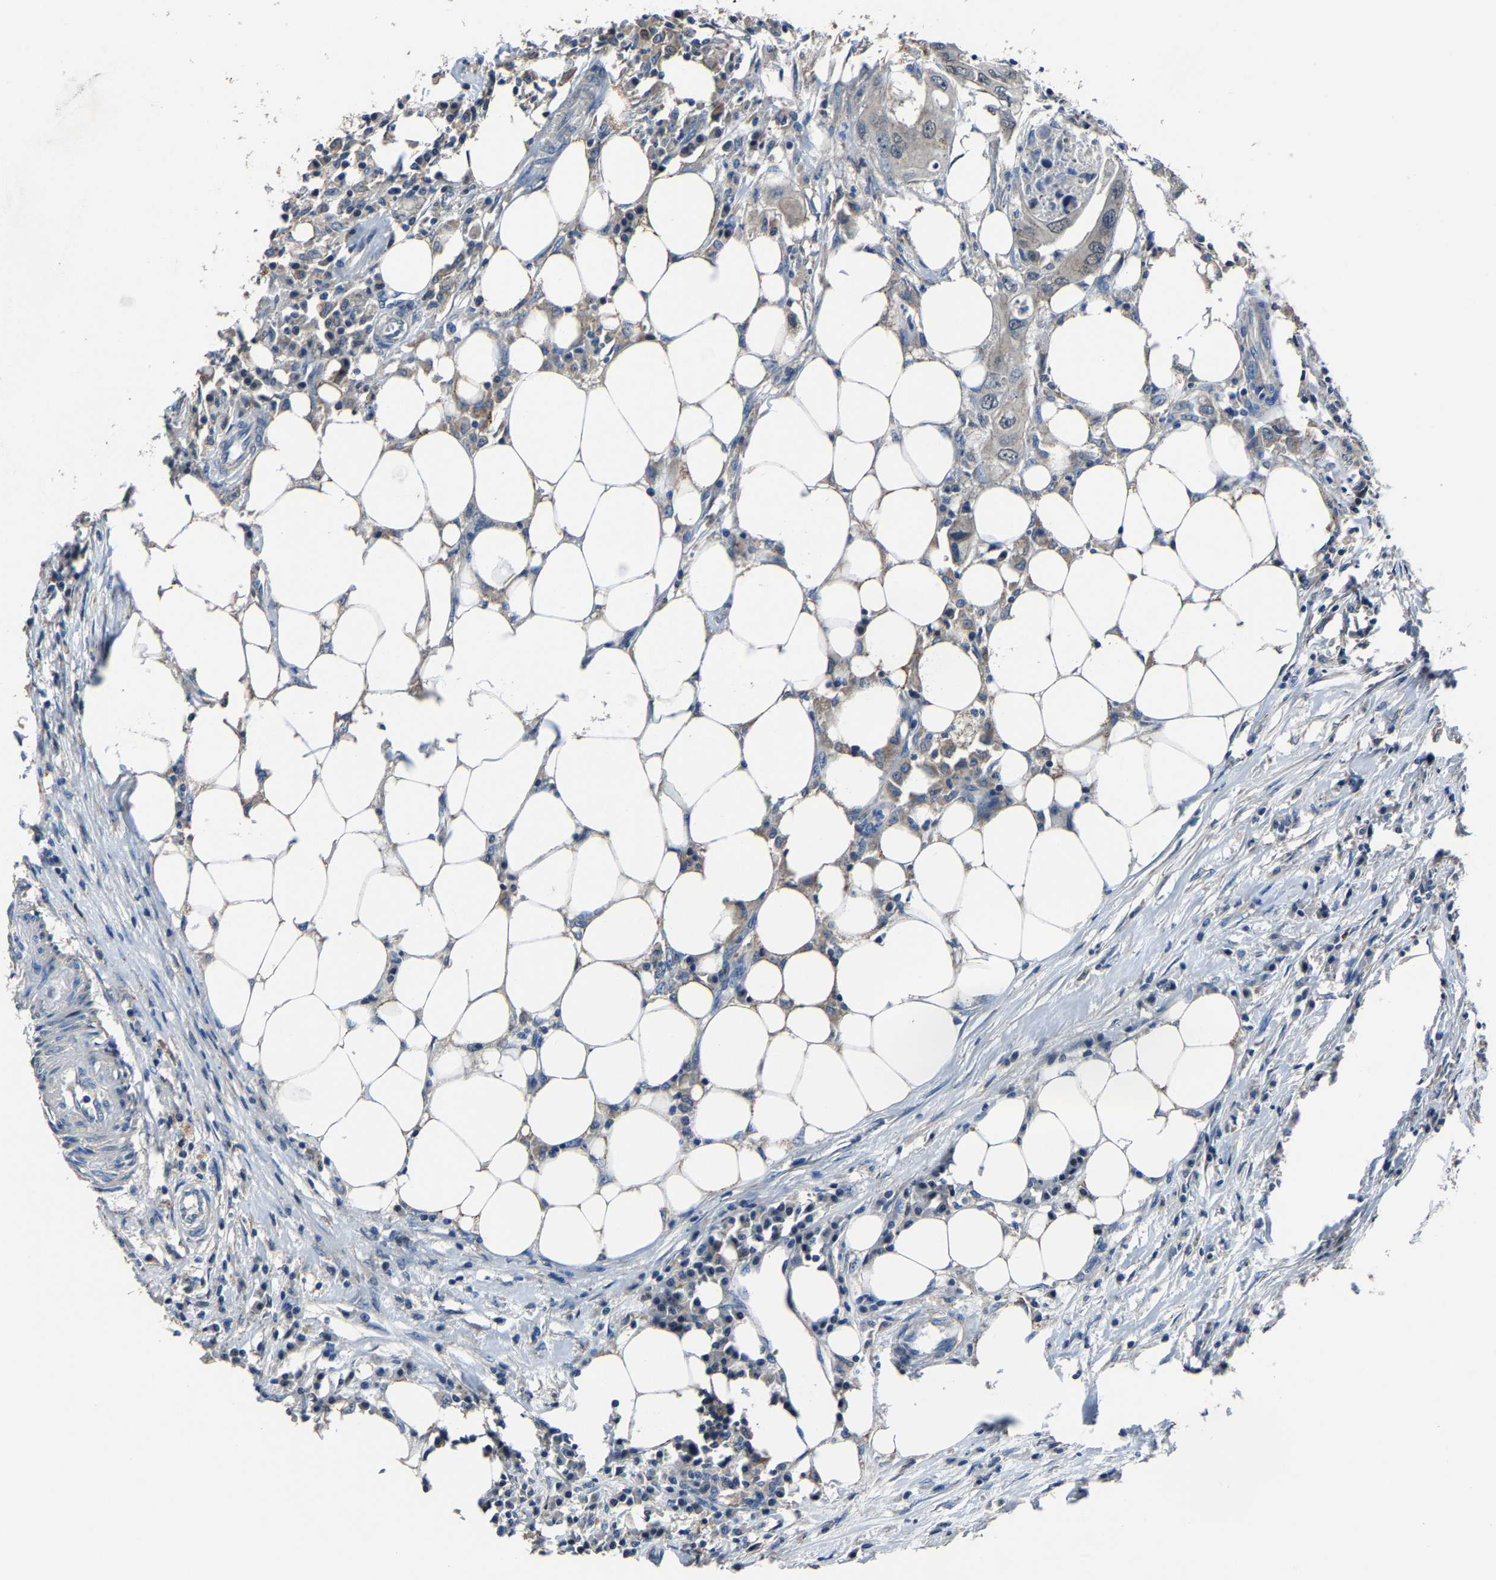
{"staining": {"intensity": "negative", "quantity": "none", "location": "none"}, "tissue": "colorectal cancer", "cell_type": "Tumor cells", "image_type": "cancer", "snomed": [{"axis": "morphology", "description": "Adenocarcinoma, NOS"}, {"axis": "topography", "description": "Colon"}], "caption": "Human adenocarcinoma (colorectal) stained for a protein using immunohistochemistry displays no expression in tumor cells.", "gene": "STRBP", "patient": {"sex": "male", "age": 71}}